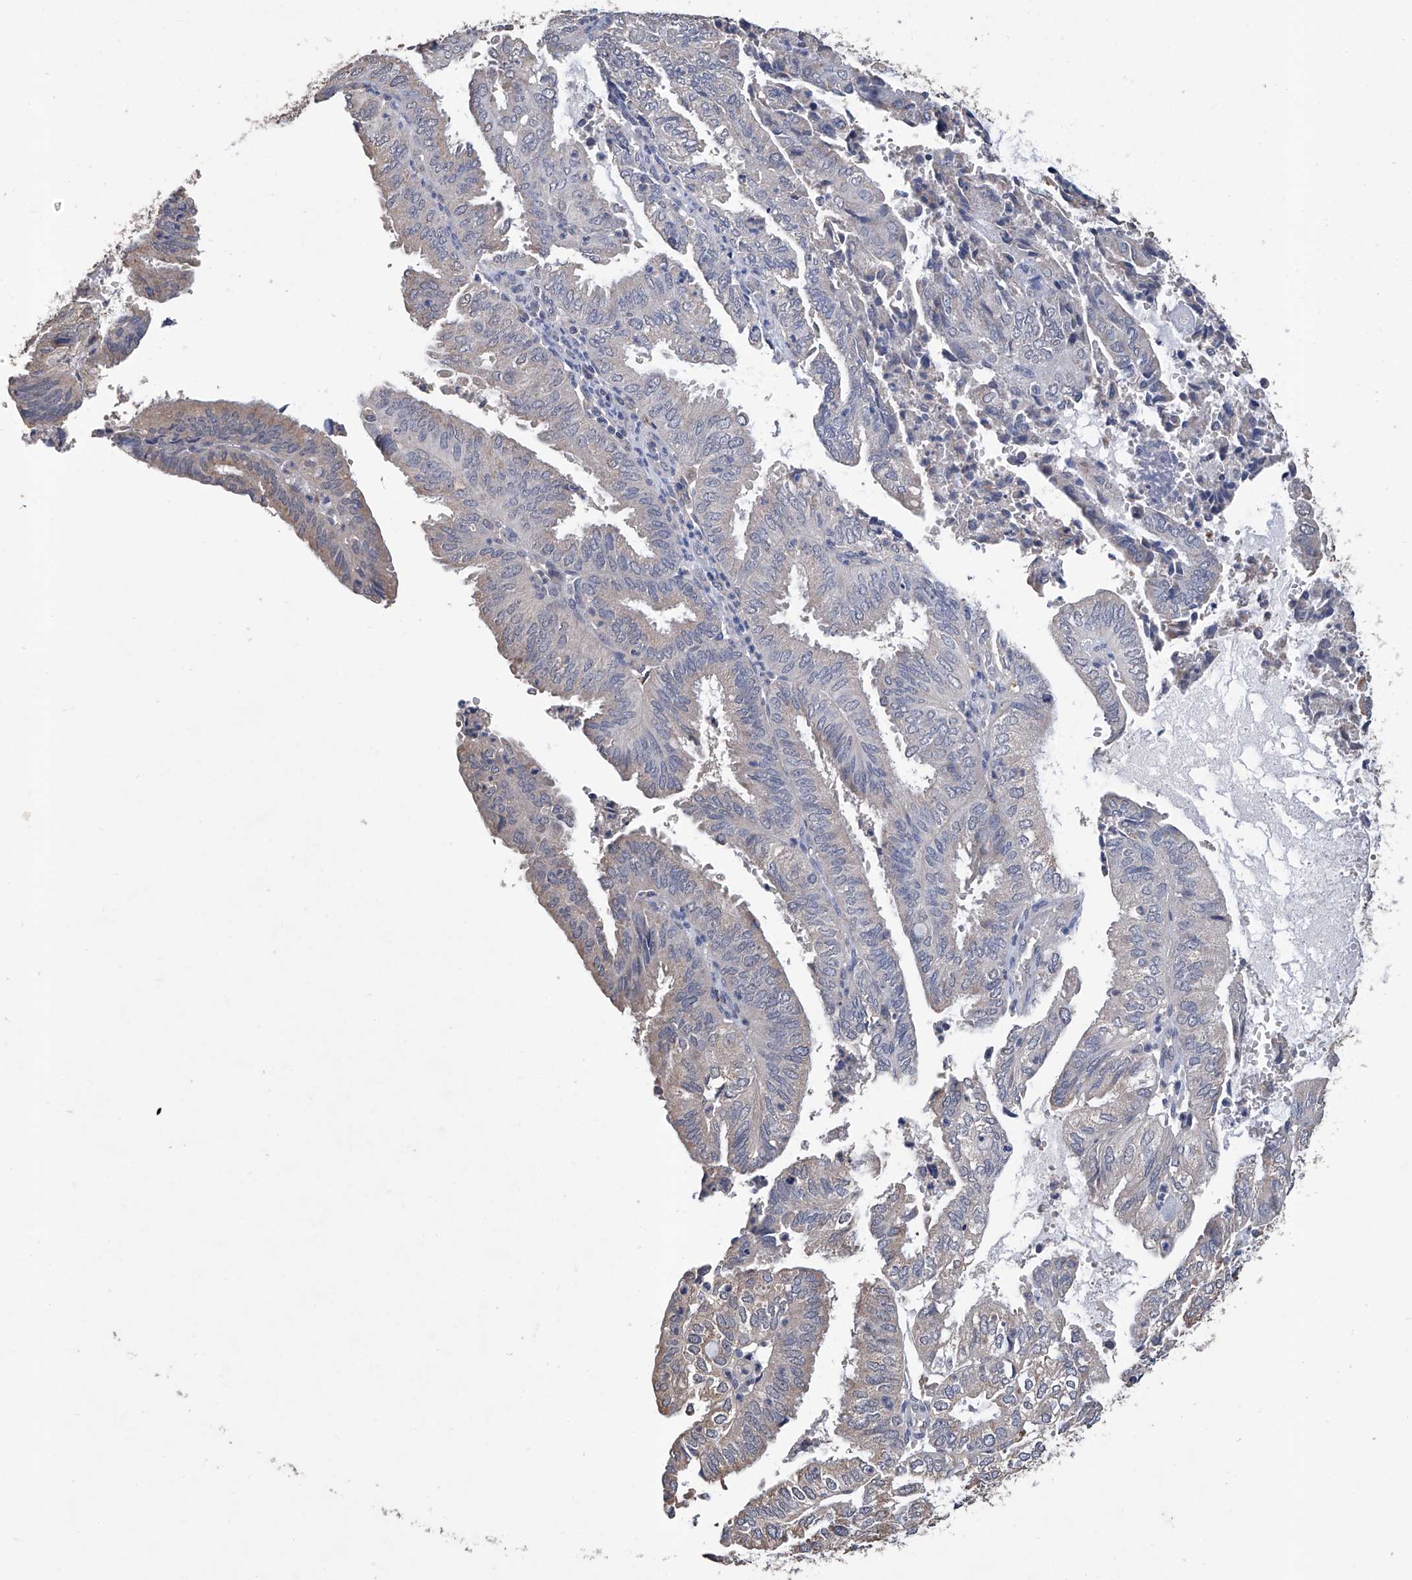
{"staining": {"intensity": "negative", "quantity": "none", "location": "none"}, "tissue": "endometrial cancer", "cell_type": "Tumor cells", "image_type": "cancer", "snomed": [{"axis": "morphology", "description": "Adenocarcinoma, NOS"}, {"axis": "topography", "description": "Uterus"}], "caption": "Immunohistochemical staining of endometrial cancer reveals no significant staining in tumor cells.", "gene": "GPT", "patient": {"sex": "female", "age": 60}}